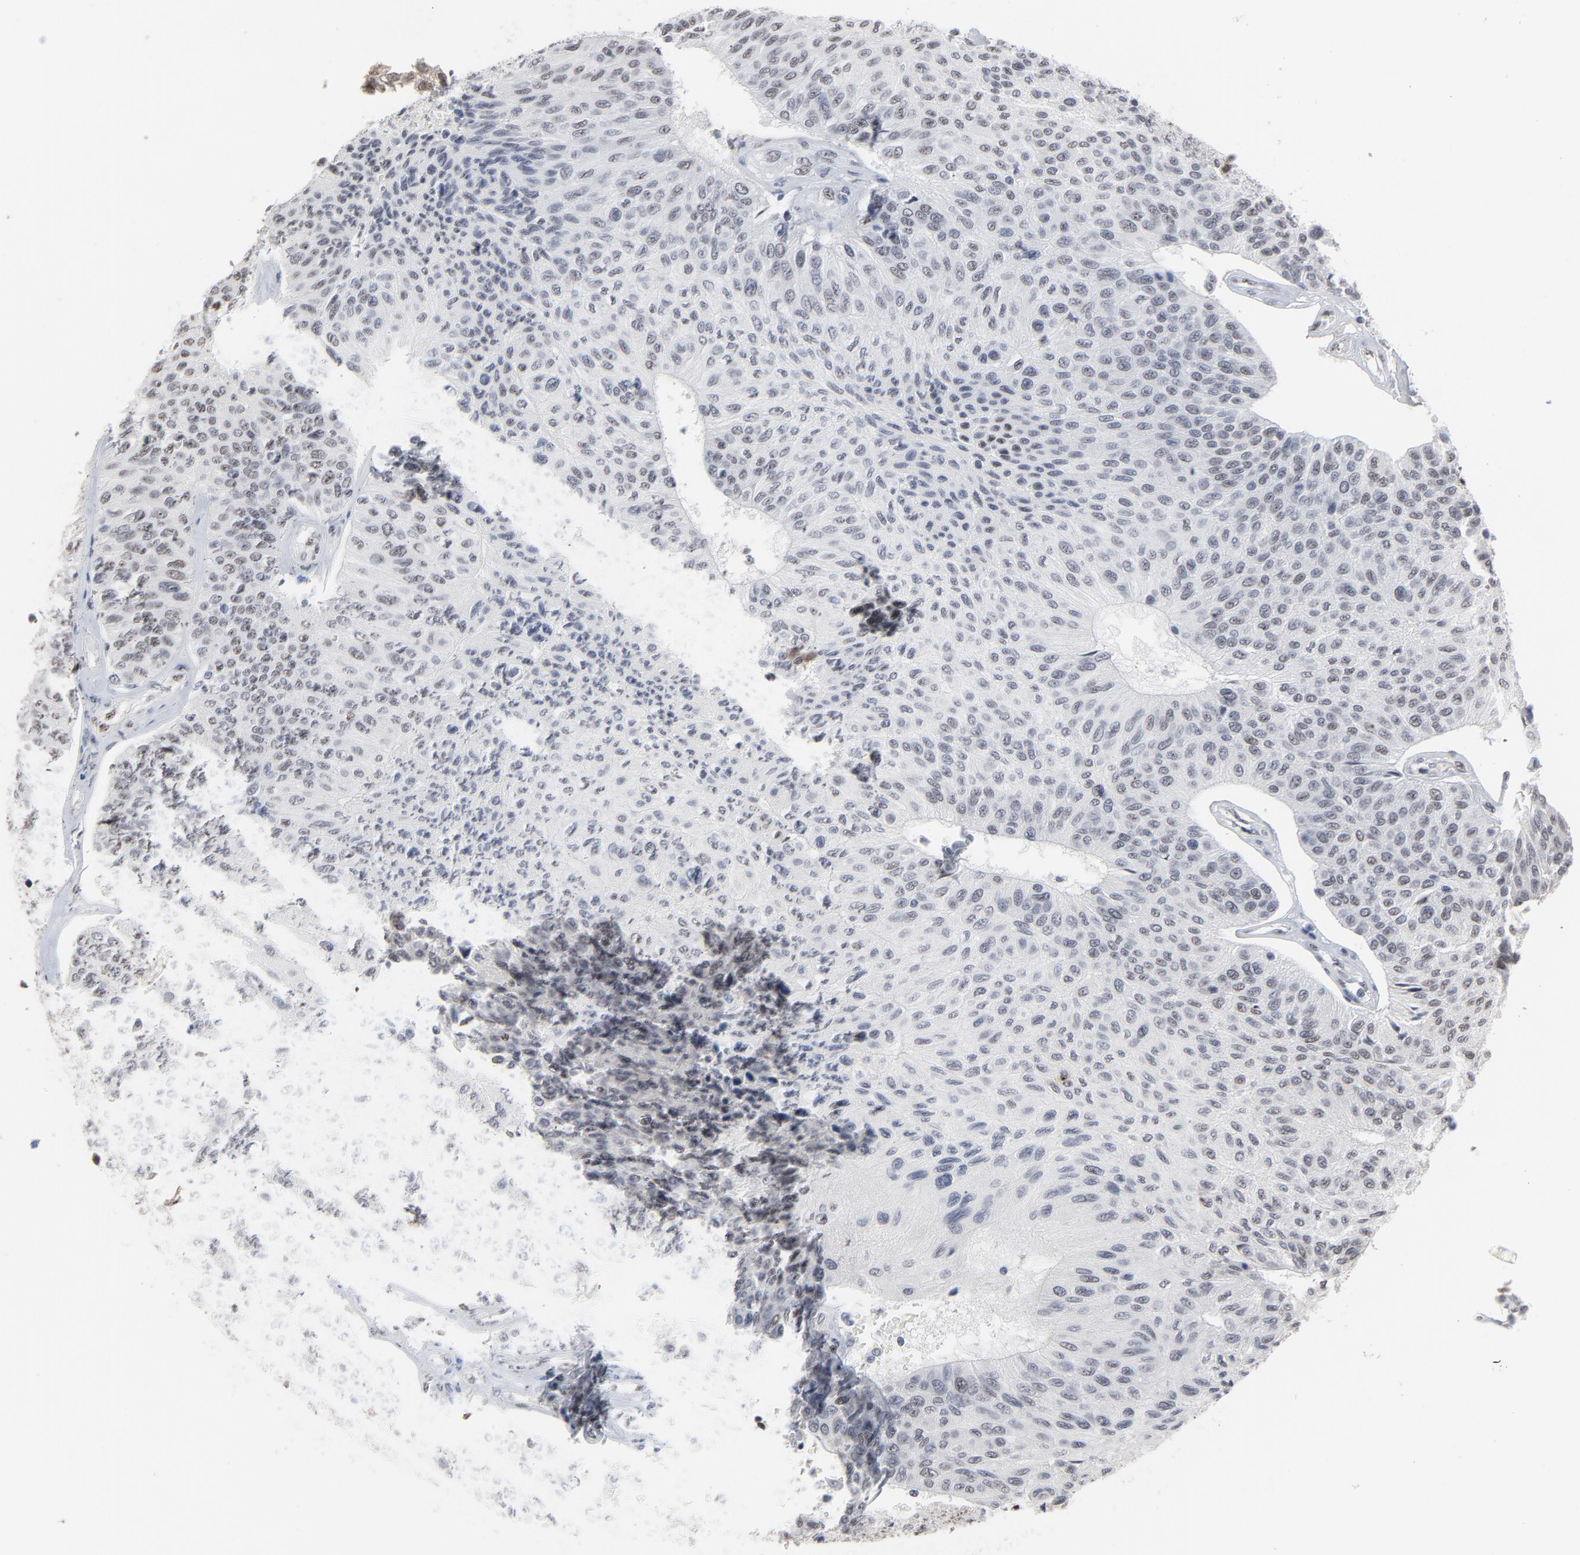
{"staining": {"intensity": "moderate", "quantity": "25%-75%", "location": "nuclear"}, "tissue": "urothelial cancer", "cell_type": "Tumor cells", "image_type": "cancer", "snomed": [{"axis": "morphology", "description": "Urothelial carcinoma, High grade"}, {"axis": "topography", "description": "Urinary bladder"}], "caption": "The histopathology image demonstrates immunohistochemical staining of high-grade urothelial carcinoma. There is moderate nuclear staining is identified in approximately 25%-75% of tumor cells. The staining was performed using DAB to visualize the protein expression in brown, while the nuclei were stained in blue with hematoxylin (Magnification: 20x).", "gene": "MRE11", "patient": {"sex": "male", "age": 66}}